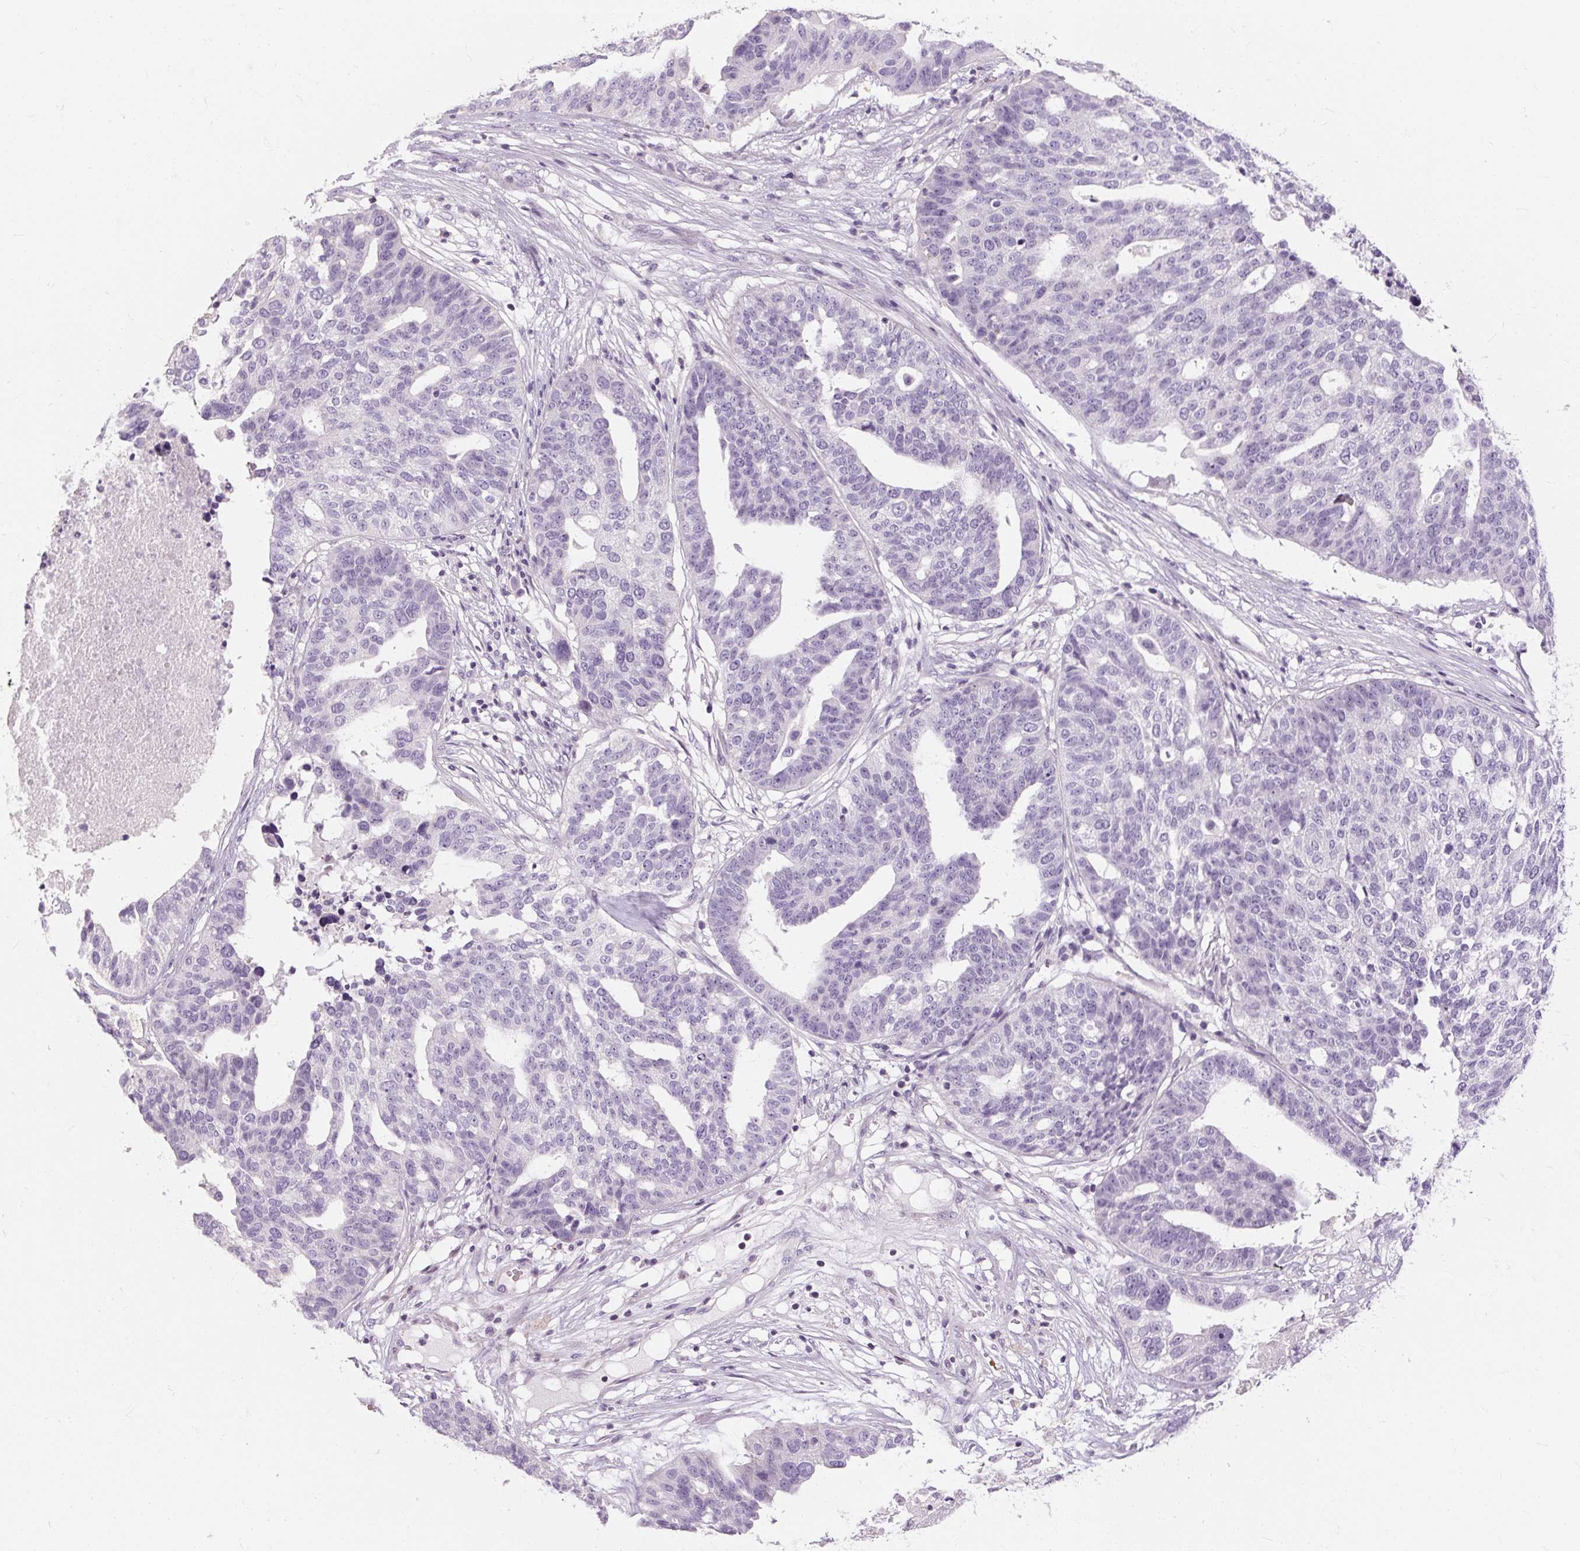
{"staining": {"intensity": "negative", "quantity": "none", "location": "none"}, "tissue": "ovarian cancer", "cell_type": "Tumor cells", "image_type": "cancer", "snomed": [{"axis": "morphology", "description": "Cystadenocarcinoma, serous, NOS"}, {"axis": "topography", "description": "Ovary"}], "caption": "High magnification brightfield microscopy of ovarian cancer stained with DAB (brown) and counterstained with hematoxylin (blue): tumor cells show no significant positivity.", "gene": "NFE2L3", "patient": {"sex": "female", "age": 59}}